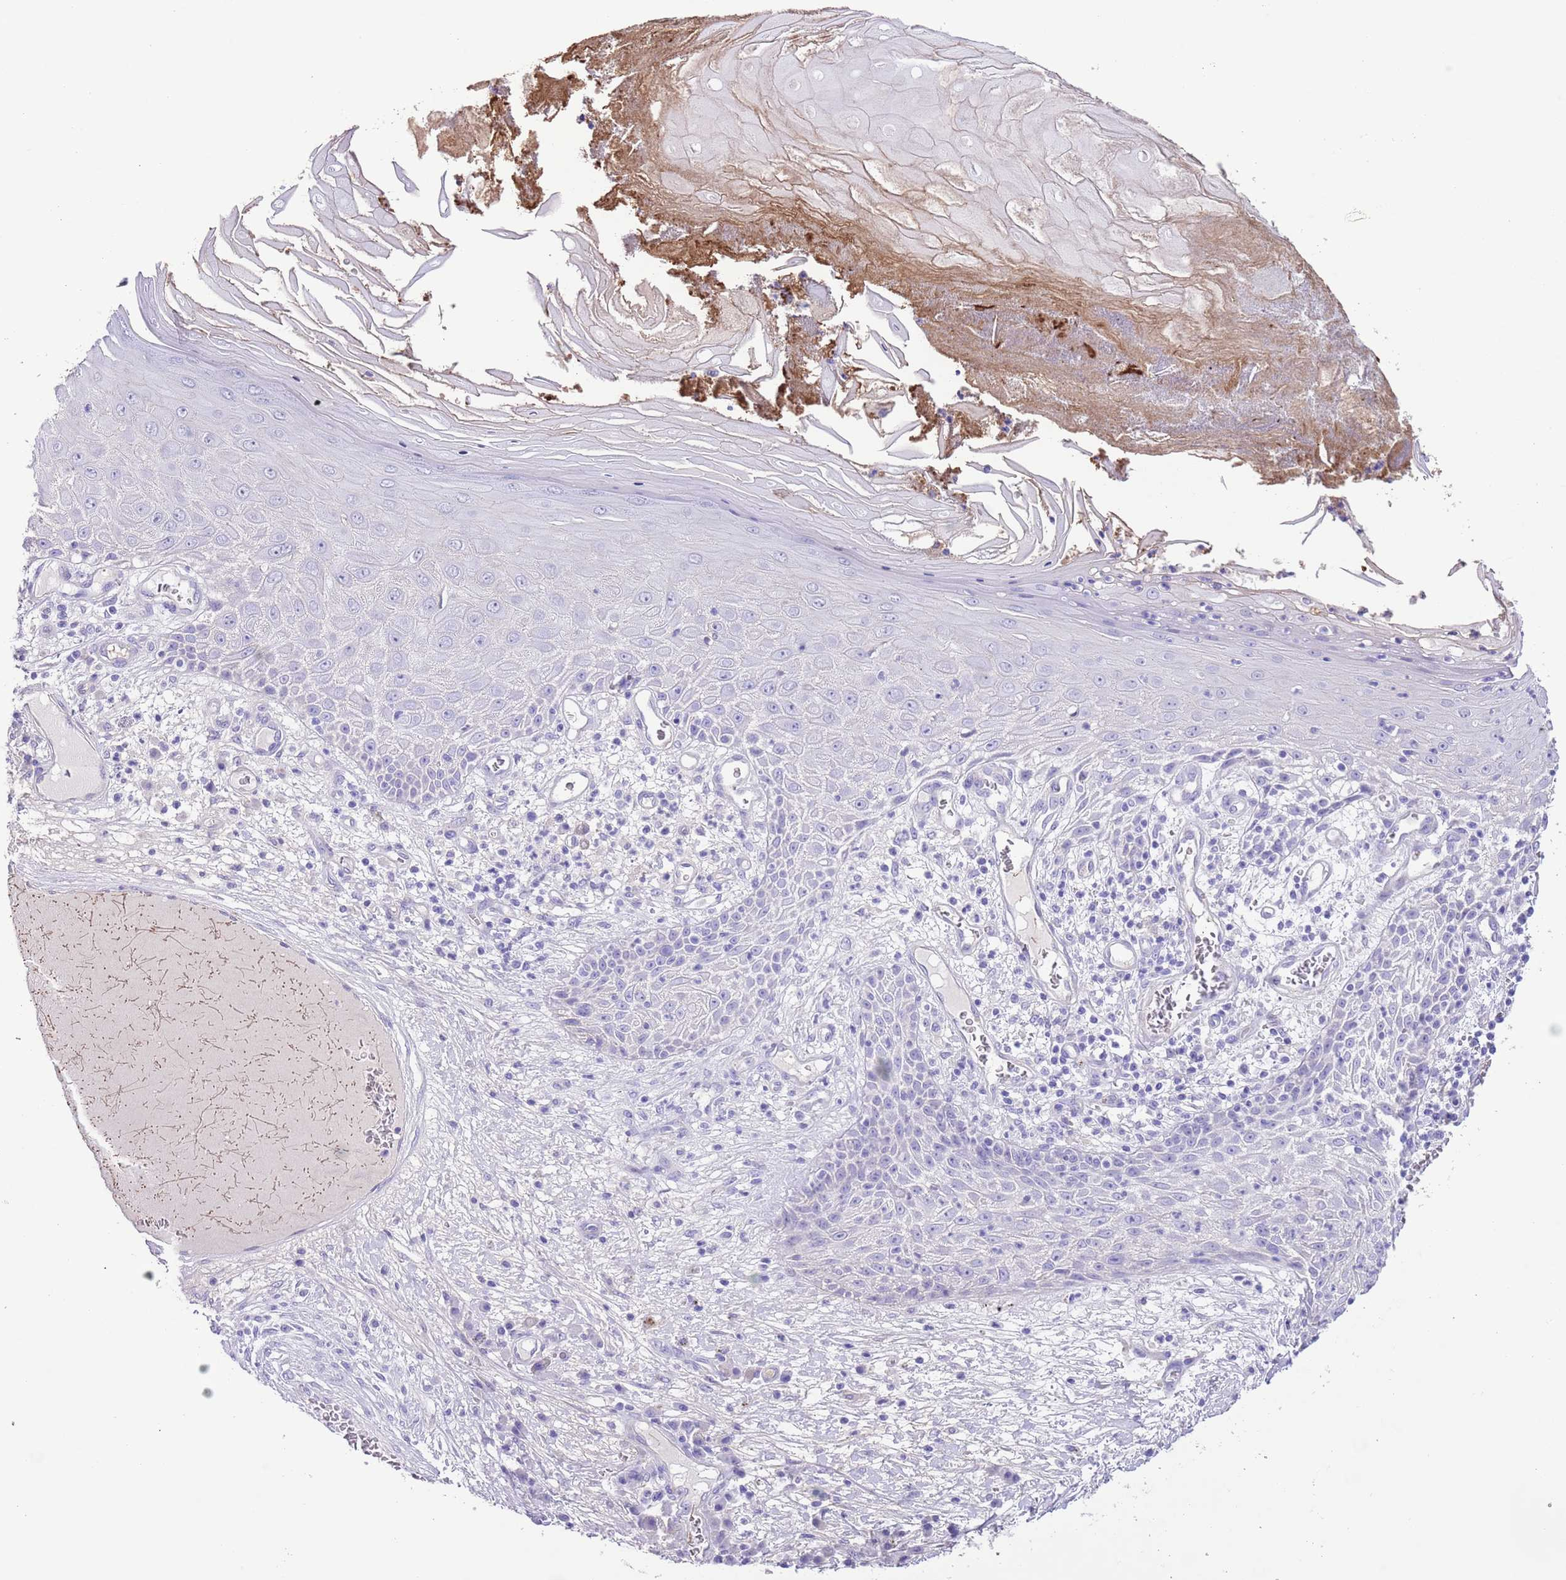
{"staining": {"intensity": "moderate", "quantity": "<25%", "location": "cytoplasmic/membranous"}, "tissue": "melanoma", "cell_type": "Tumor cells", "image_type": "cancer", "snomed": [{"axis": "morphology", "description": "Malignant melanoma, NOS"}, {"axis": "topography", "description": "Skin"}], "caption": "Approximately <25% of tumor cells in melanoma show moderate cytoplasmic/membranous protein positivity as visualized by brown immunohistochemical staining.", "gene": "IGF1", "patient": {"sex": "male", "age": 53}}